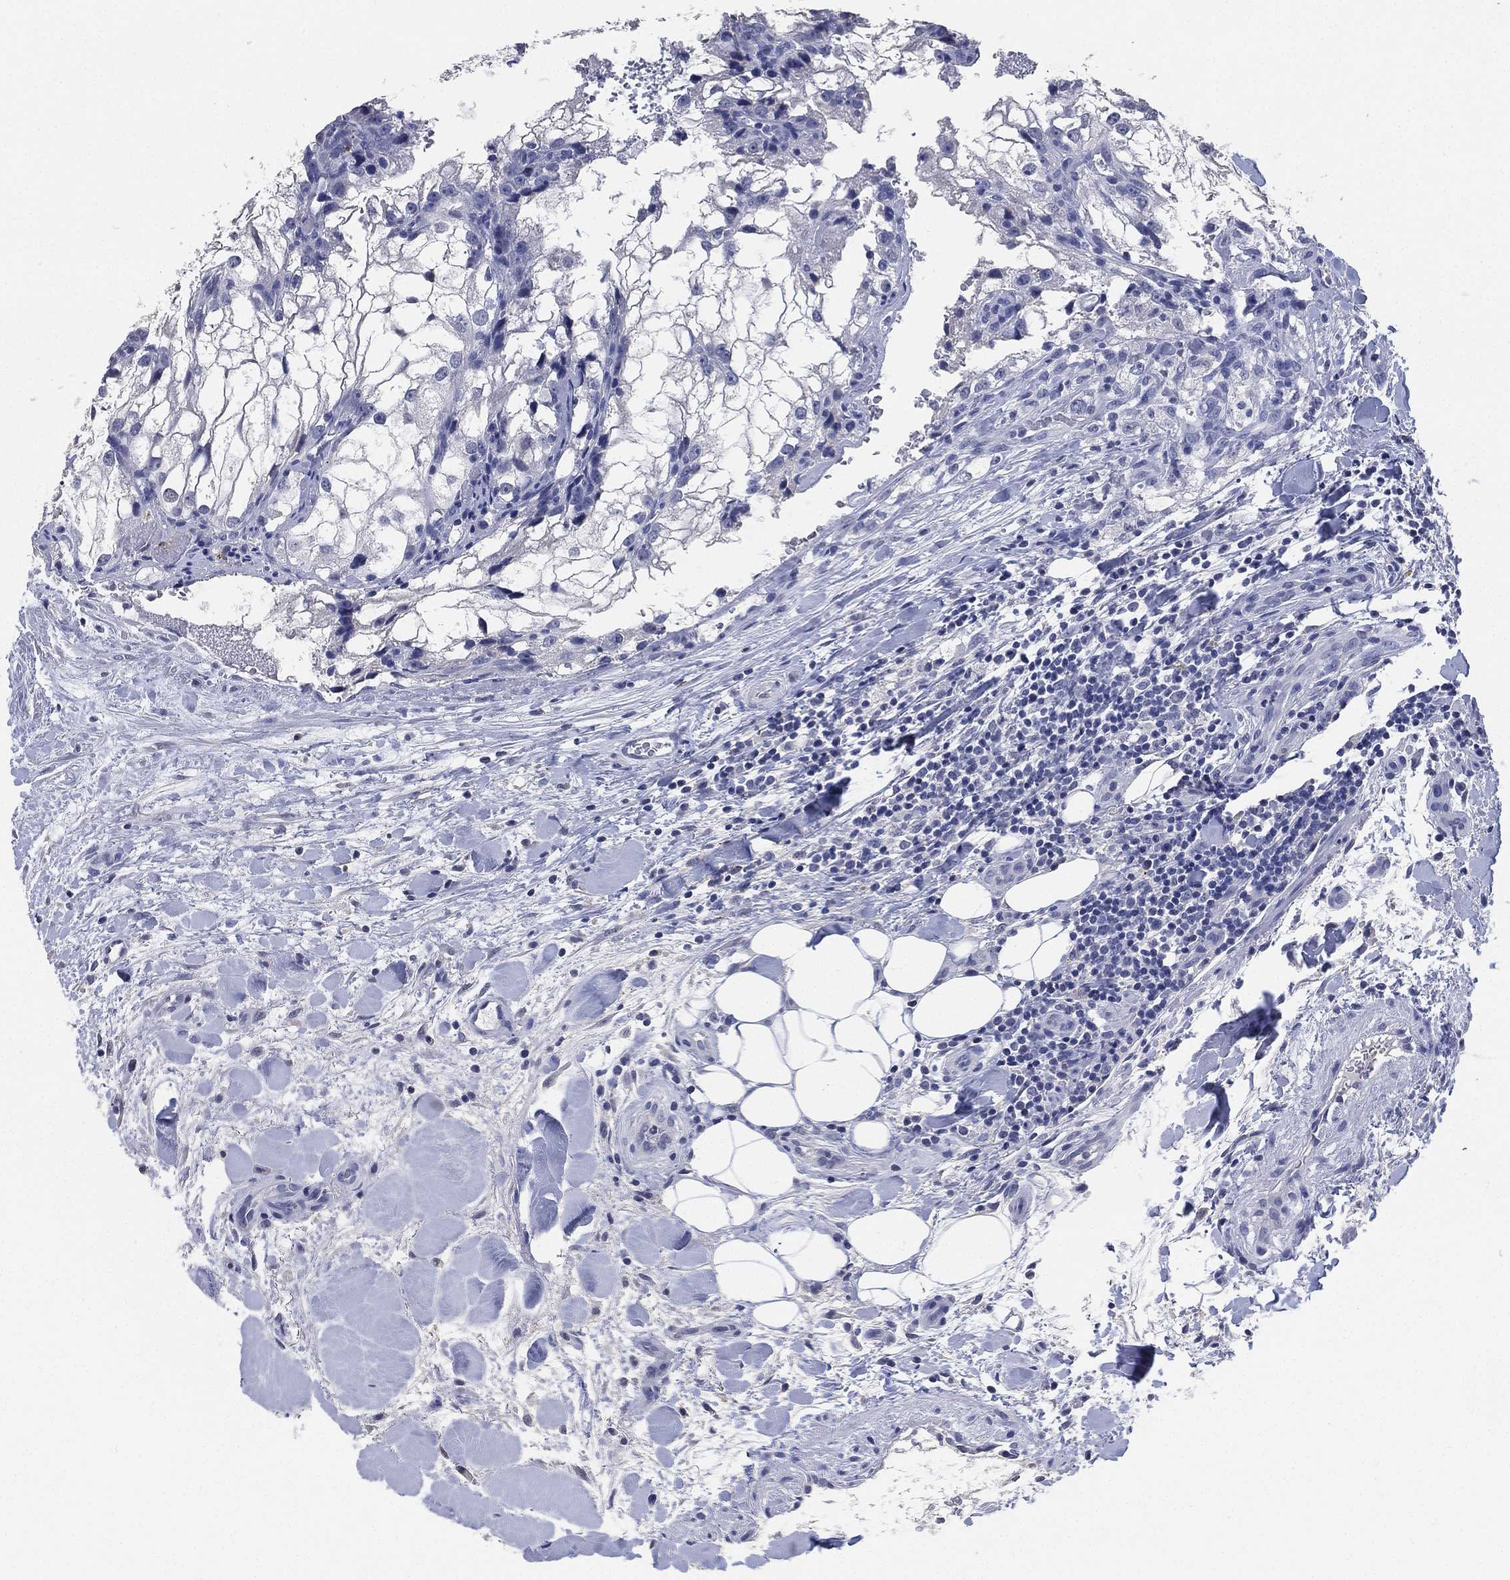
{"staining": {"intensity": "negative", "quantity": "none", "location": "none"}, "tissue": "renal cancer", "cell_type": "Tumor cells", "image_type": "cancer", "snomed": [{"axis": "morphology", "description": "Adenocarcinoma, NOS"}, {"axis": "topography", "description": "Kidney"}], "caption": "Tumor cells show no significant positivity in adenocarcinoma (renal). (DAB immunohistochemistry with hematoxylin counter stain).", "gene": "IYD", "patient": {"sex": "male", "age": 59}}